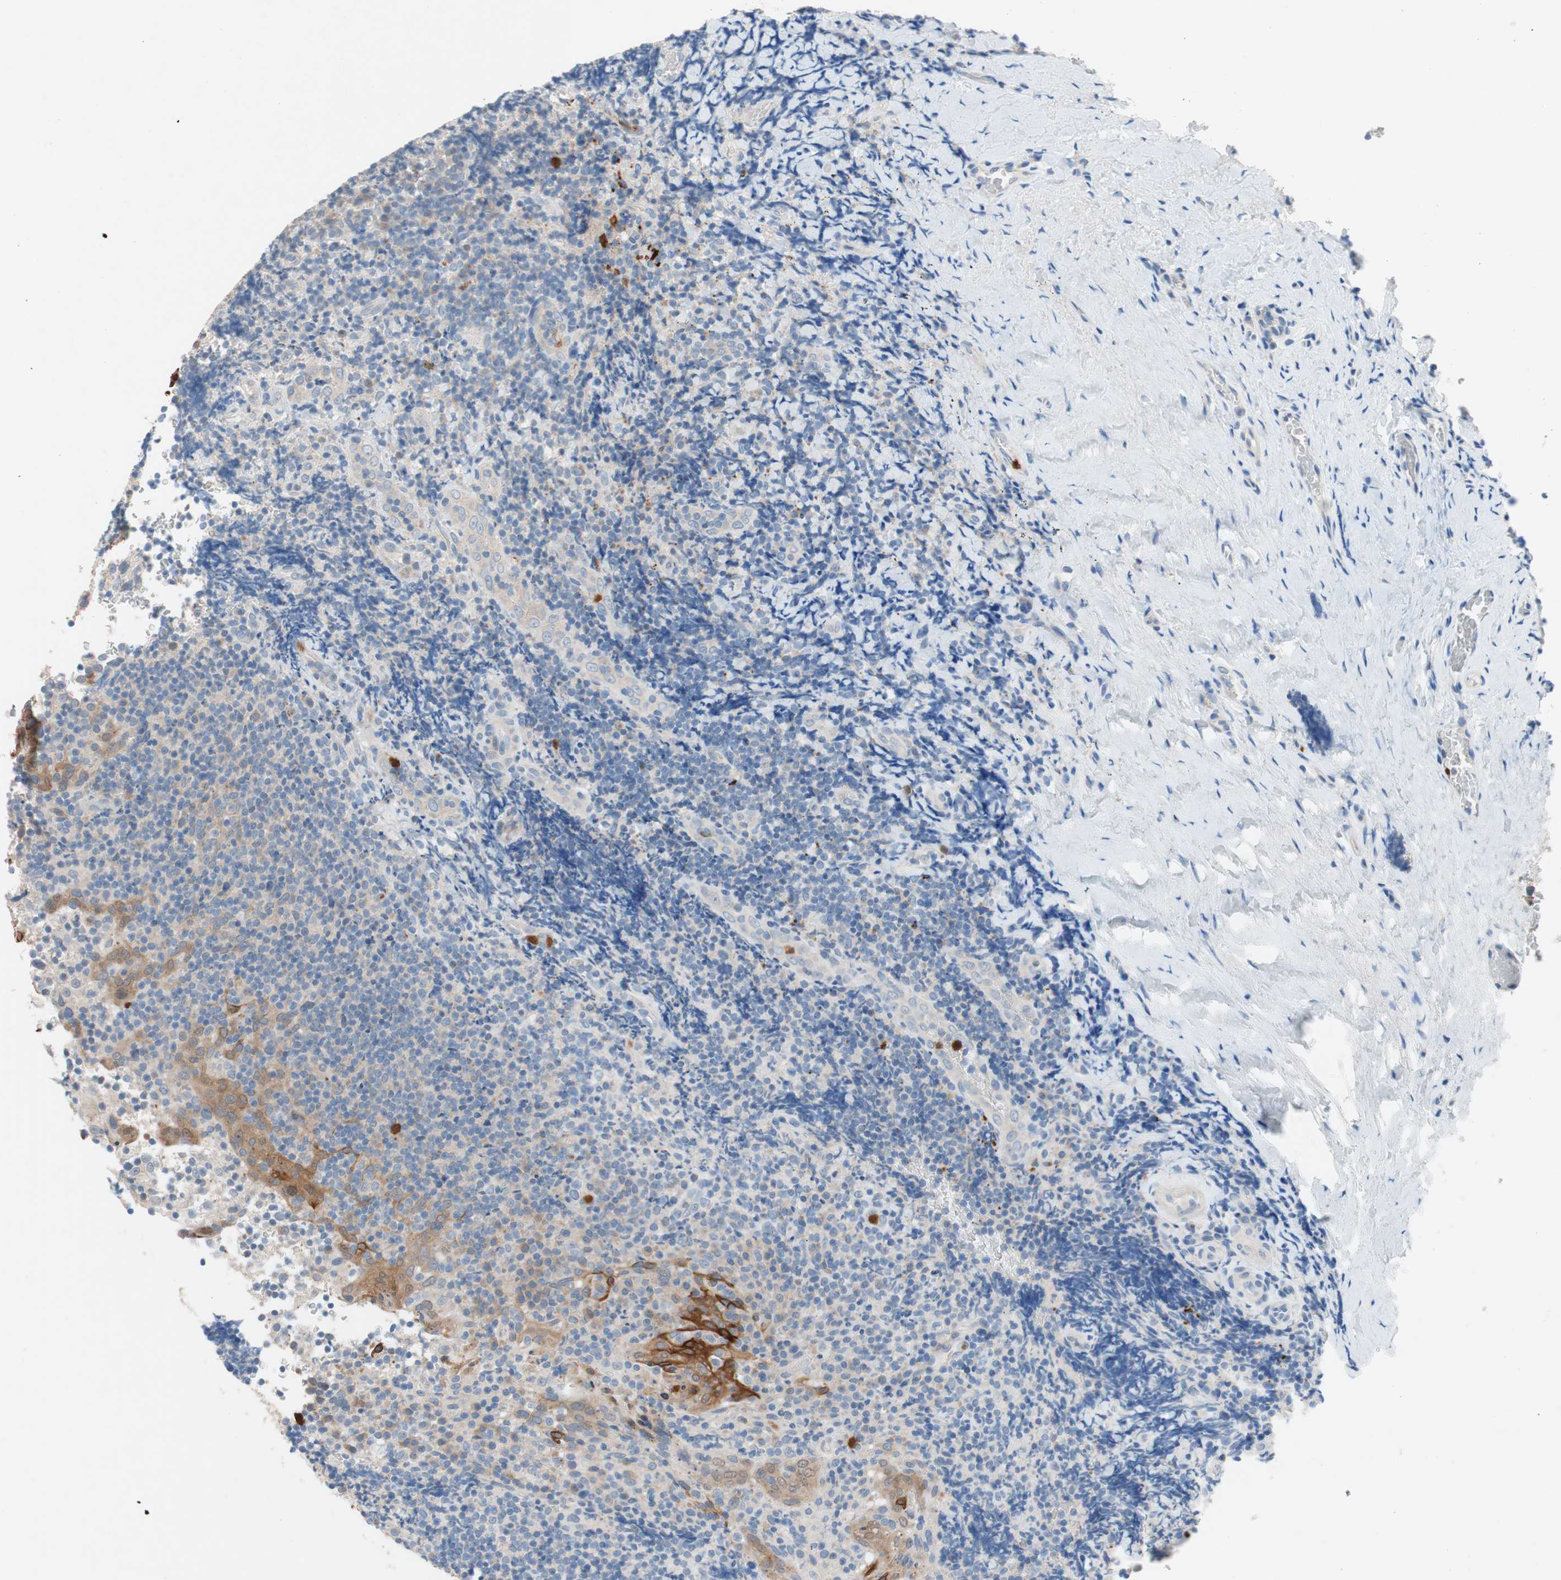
{"staining": {"intensity": "weak", "quantity": "<25%", "location": "cytoplasmic/membranous"}, "tissue": "lymphoma", "cell_type": "Tumor cells", "image_type": "cancer", "snomed": [{"axis": "morphology", "description": "Malignant lymphoma, non-Hodgkin's type, High grade"}, {"axis": "topography", "description": "Tonsil"}], "caption": "This is an IHC image of lymphoma. There is no expression in tumor cells.", "gene": "CLEC4D", "patient": {"sex": "female", "age": 36}}